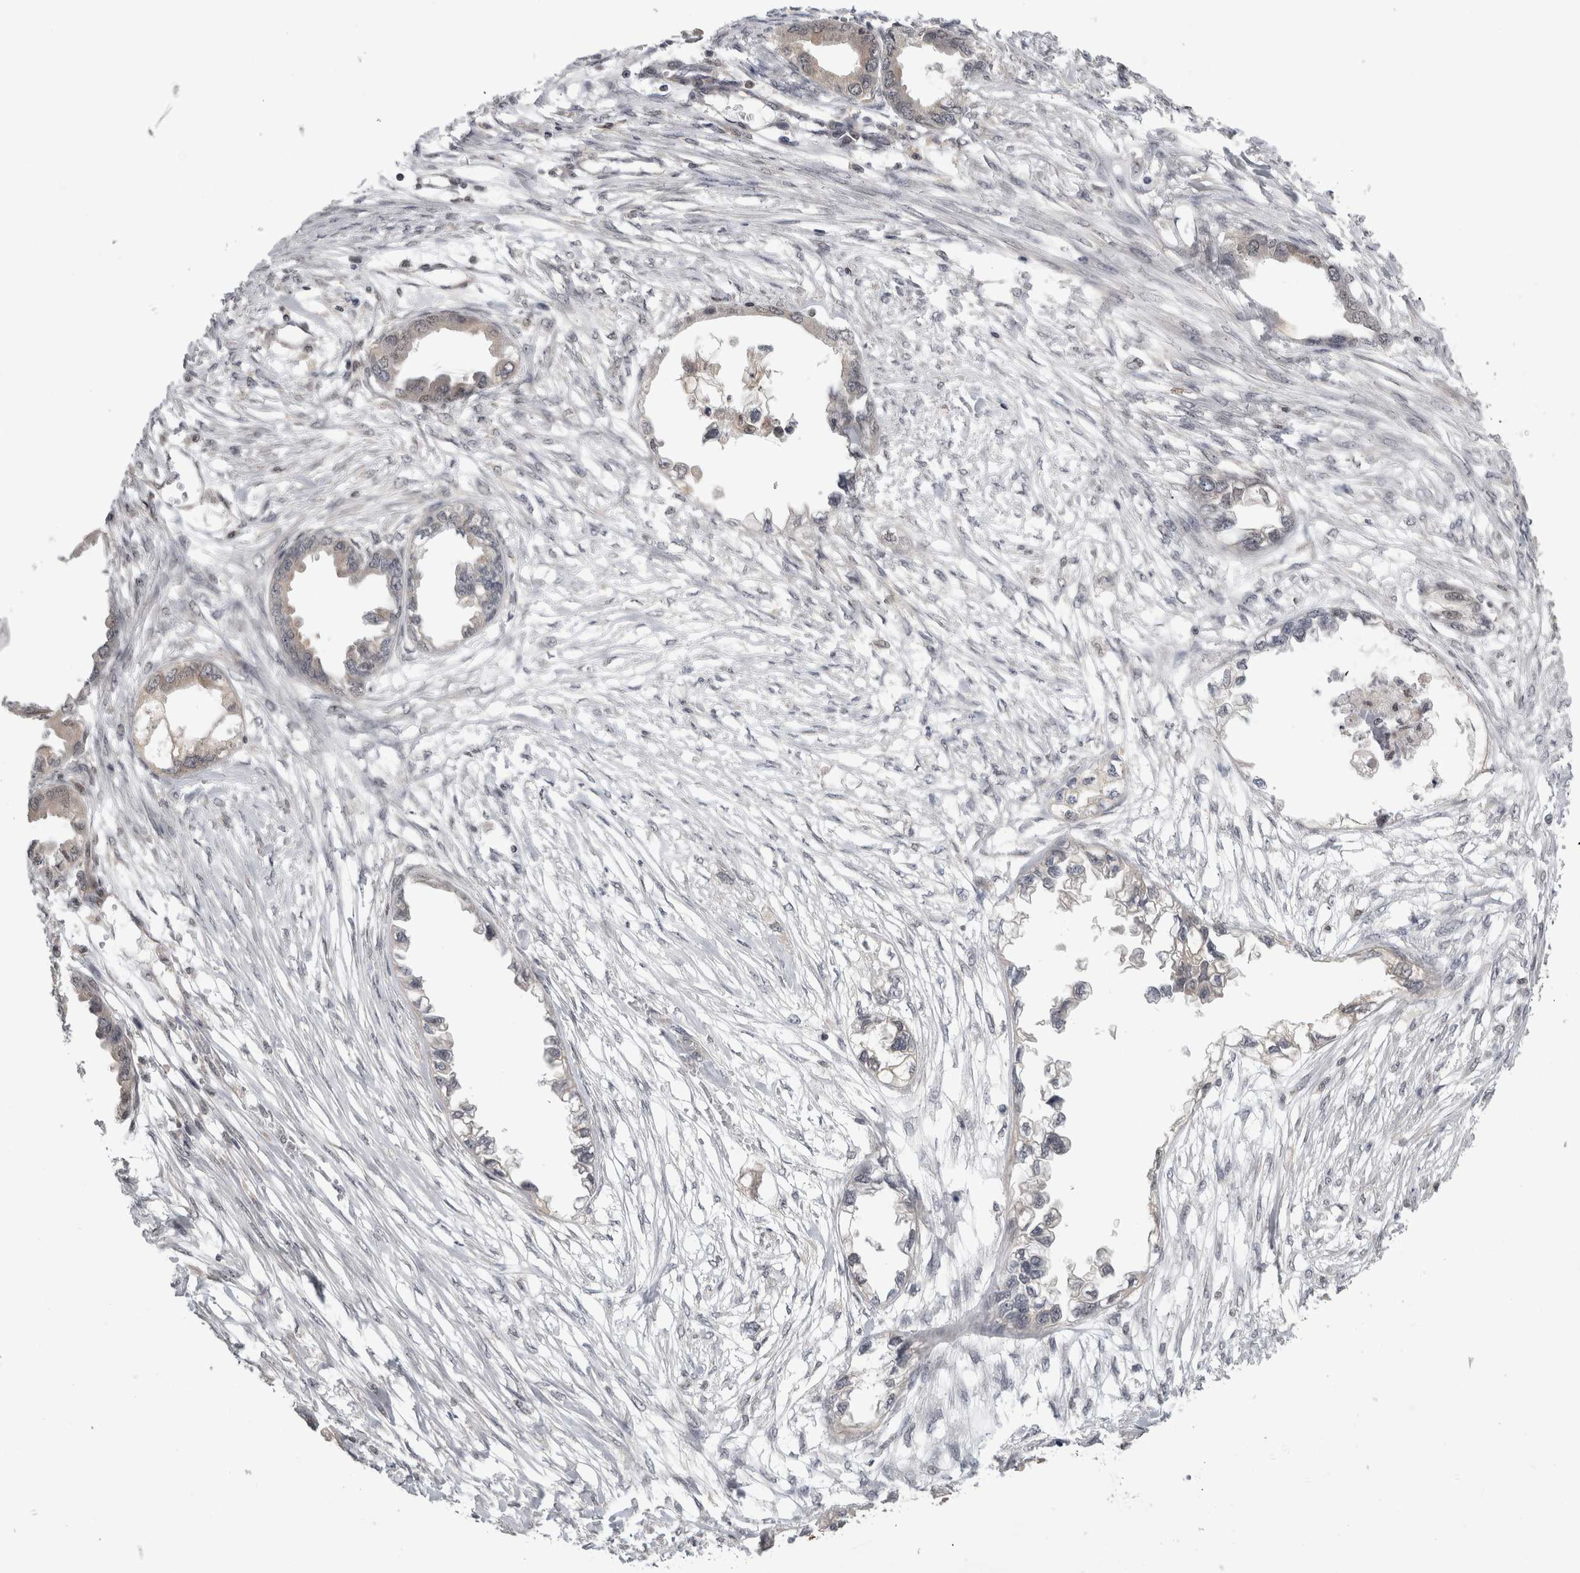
{"staining": {"intensity": "weak", "quantity": "25%-75%", "location": "cytoplasmic/membranous,nuclear"}, "tissue": "endometrial cancer", "cell_type": "Tumor cells", "image_type": "cancer", "snomed": [{"axis": "morphology", "description": "Adenocarcinoma, NOS"}, {"axis": "morphology", "description": "Adenocarcinoma, metastatic, NOS"}, {"axis": "topography", "description": "Adipose tissue"}, {"axis": "topography", "description": "Endometrium"}], "caption": "A low amount of weak cytoplasmic/membranous and nuclear expression is present in about 25%-75% of tumor cells in adenocarcinoma (endometrial) tissue. The protein of interest is shown in brown color, while the nuclei are stained blue.", "gene": "PSMB2", "patient": {"sex": "female", "age": 67}}